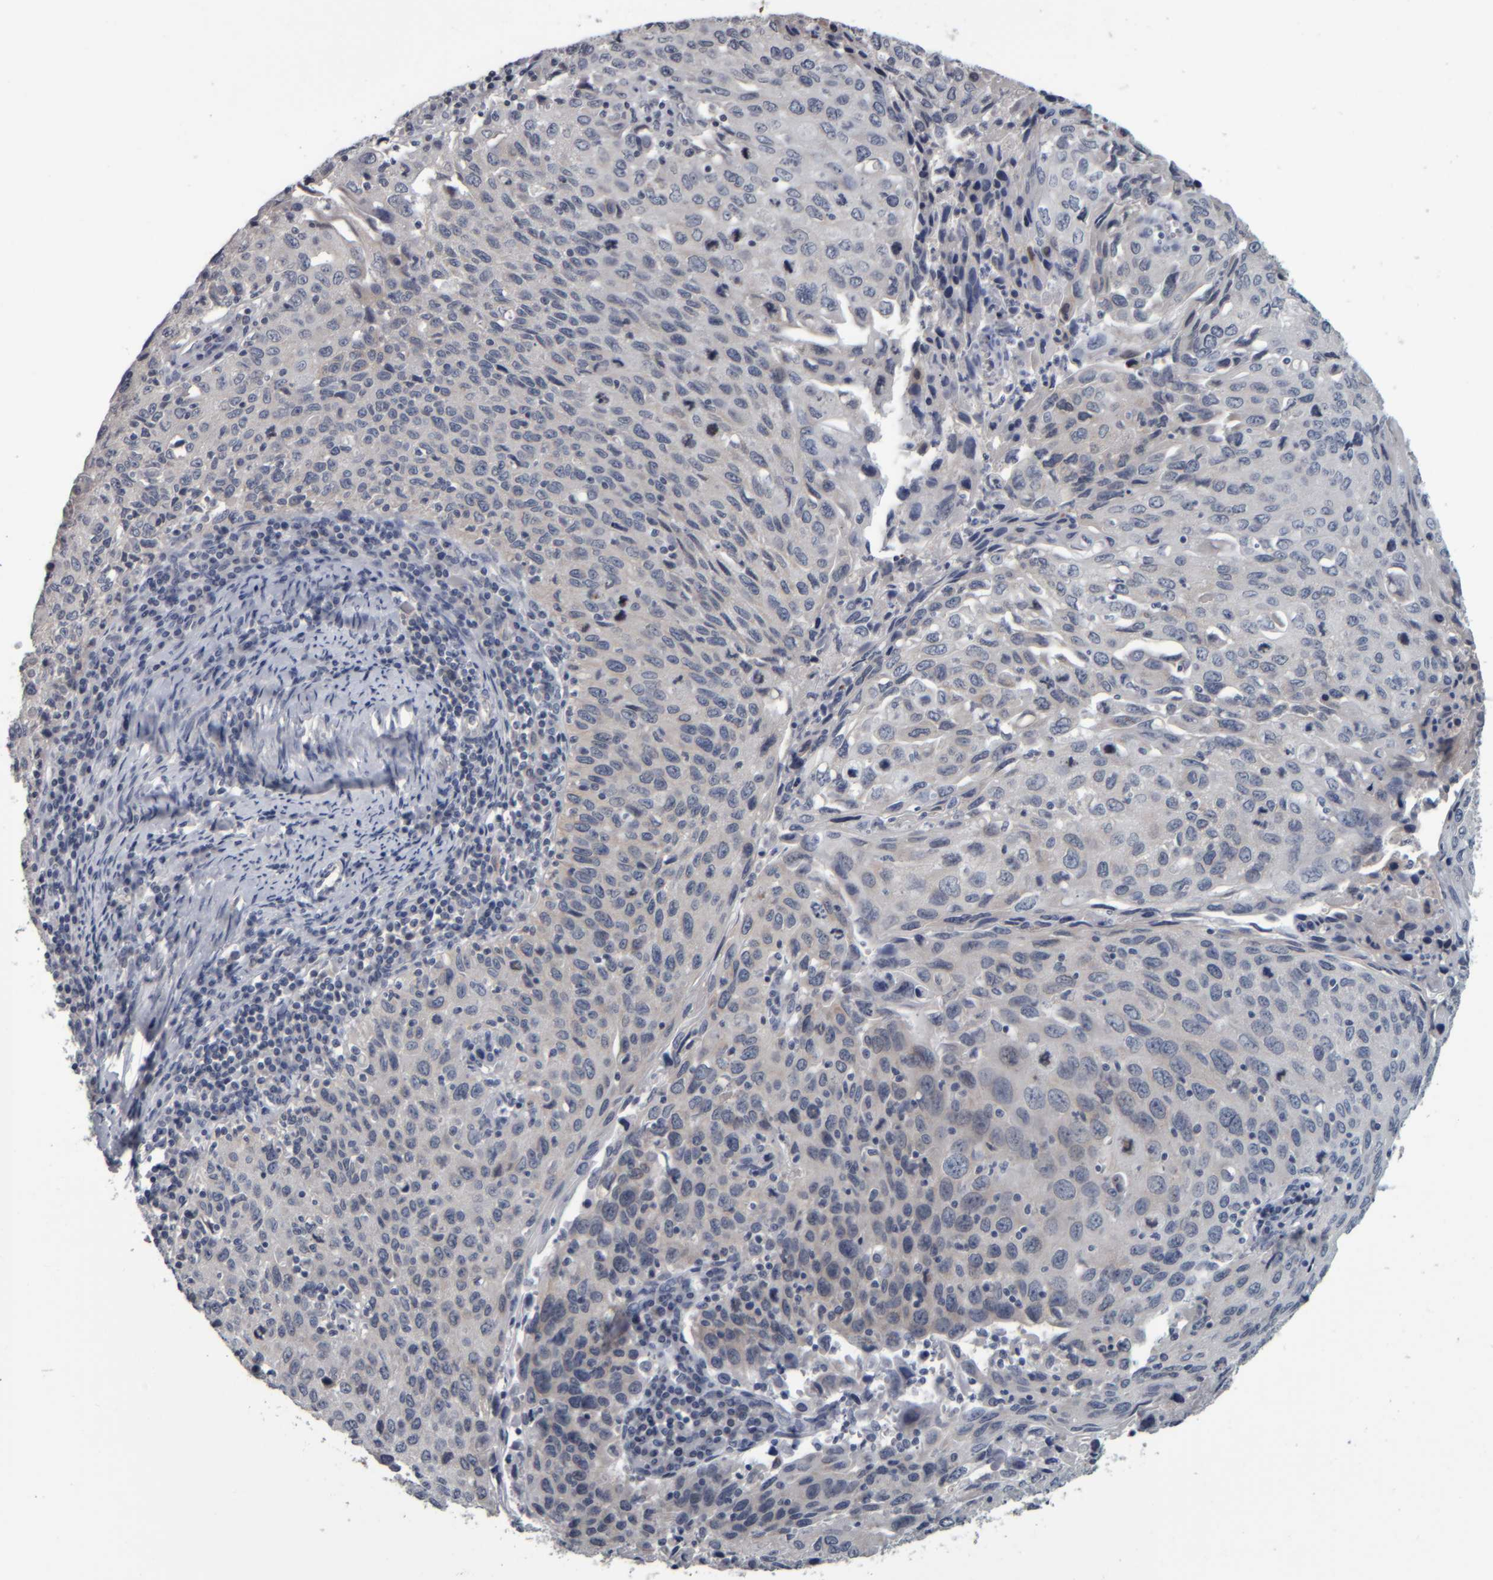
{"staining": {"intensity": "negative", "quantity": "none", "location": "none"}, "tissue": "cervical cancer", "cell_type": "Tumor cells", "image_type": "cancer", "snomed": [{"axis": "morphology", "description": "Squamous cell carcinoma, NOS"}, {"axis": "topography", "description": "Cervix"}], "caption": "A high-resolution histopathology image shows immunohistochemistry staining of cervical cancer (squamous cell carcinoma), which exhibits no significant positivity in tumor cells.", "gene": "CAVIN4", "patient": {"sex": "female", "age": 53}}